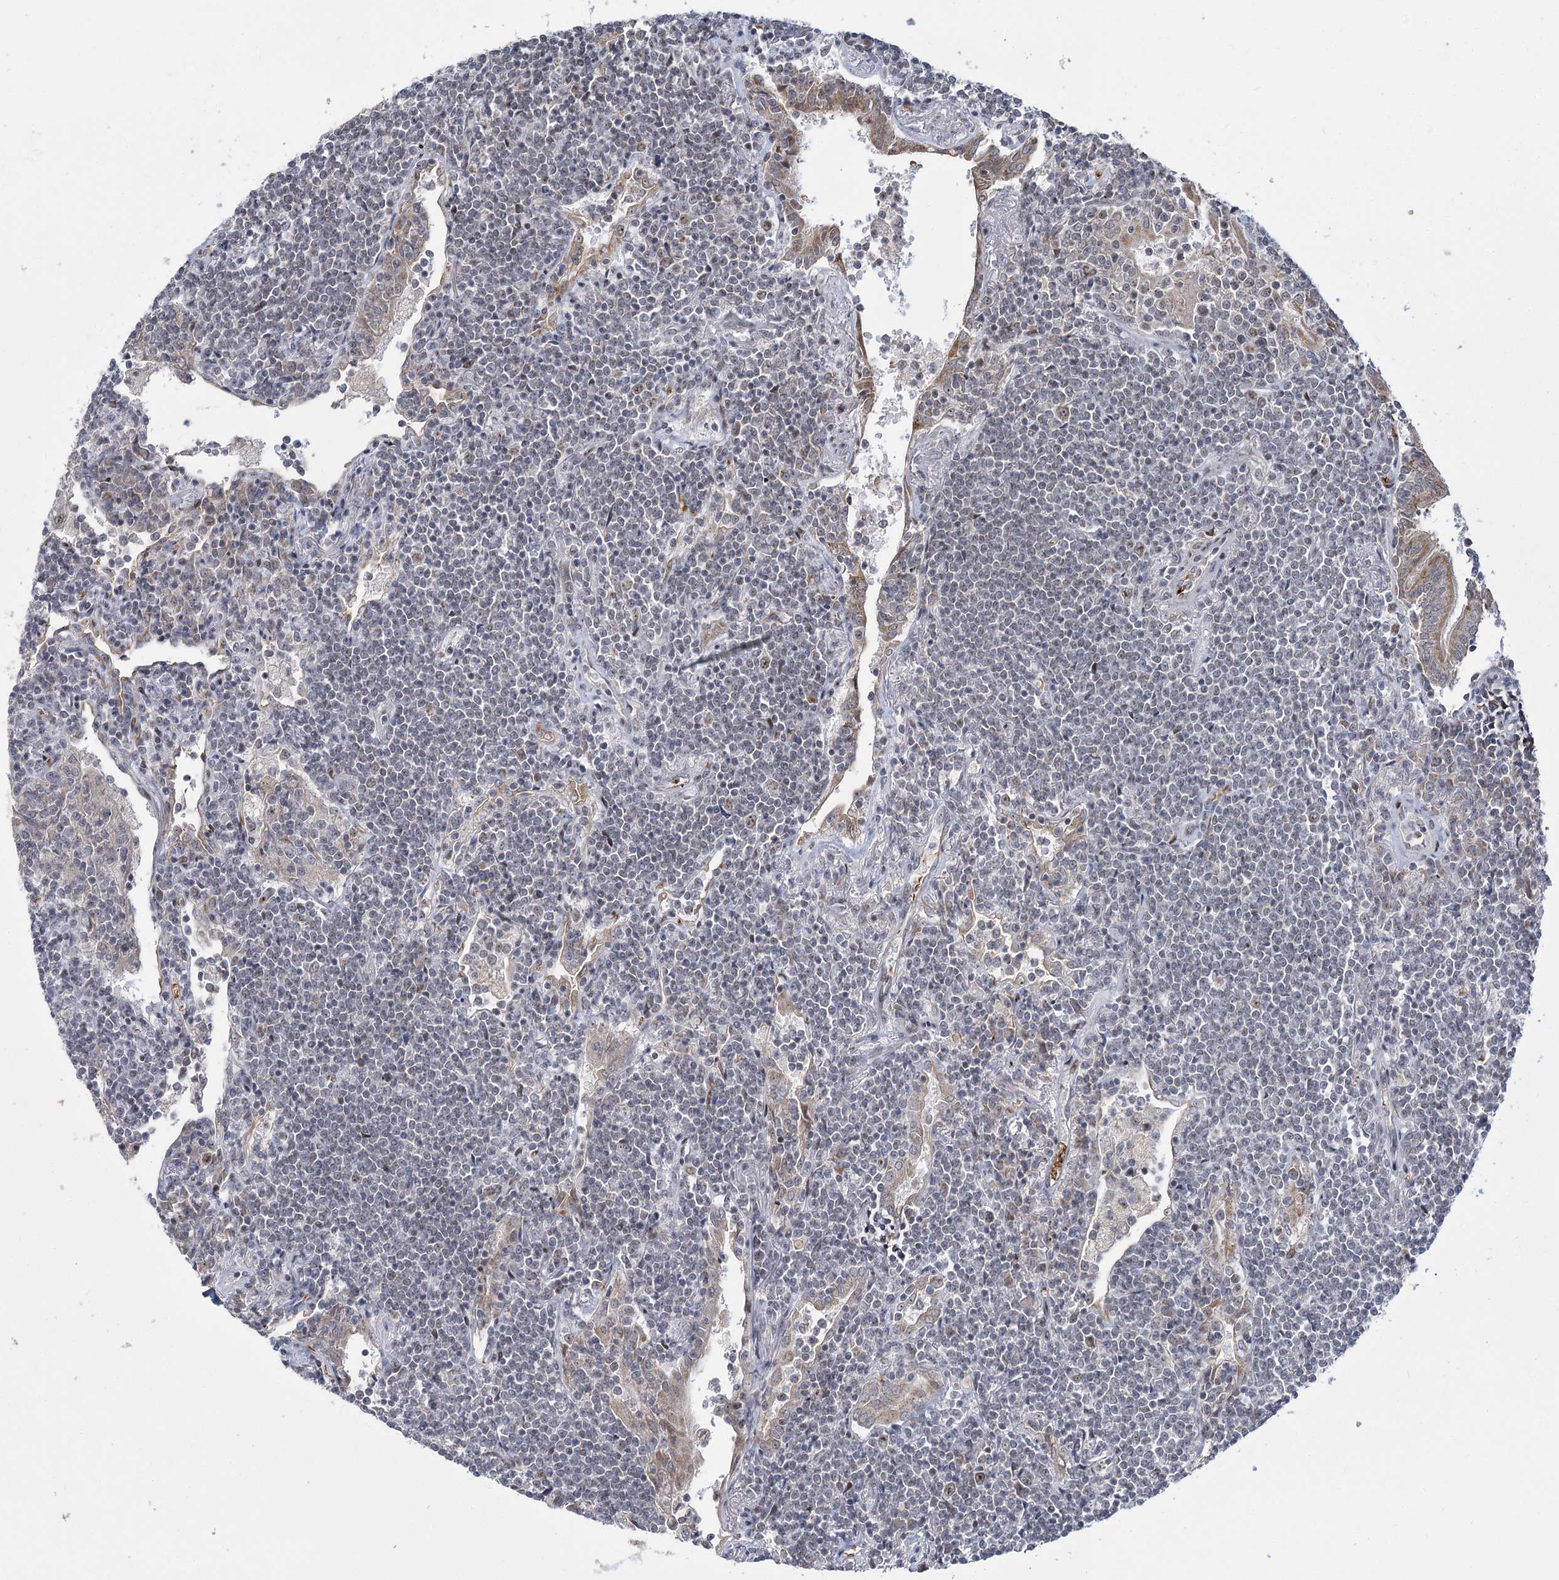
{"staining": {"intensity": "negative", "quantity": "none", "location": "none"}, "tissue": "lymphoma", "cell_type": "Tumor cells", "image_type": "cancer", "snomed": [{"axis": "morphology", "description": "Malignant lymphoma, non-Hodgkin's type, Low grade"}, {"axis": "topography", "description": "Lung"}], "caption": "DAB (3,3'-diaminobenzidine) immunohistochemical staining of lymphoma reveals no significant positivity in tumor cells.", "gene": "NSMCE4A", "patient": {"sex": "female", "age": 71}}